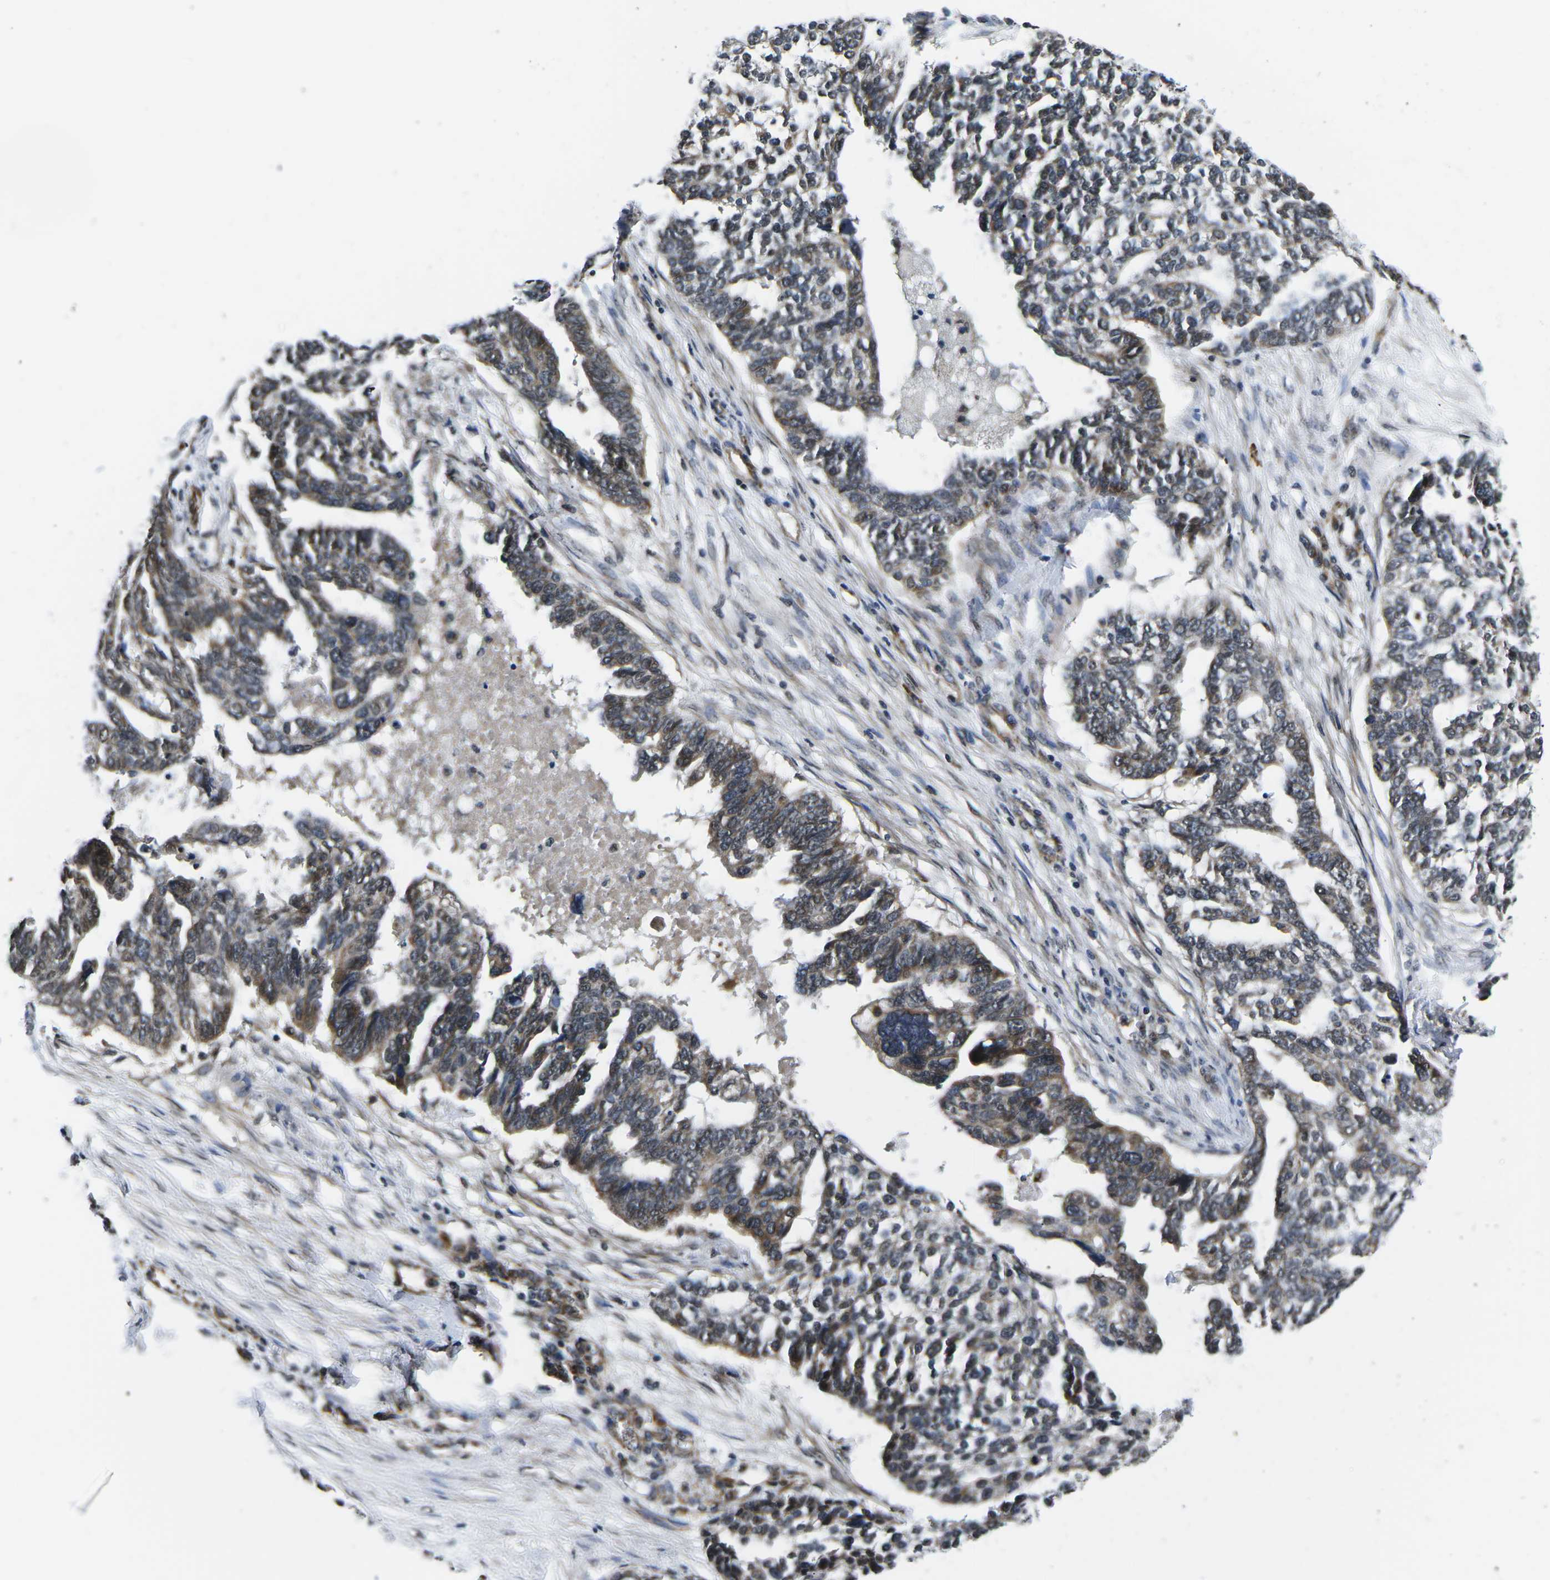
{"staining": {"intensity": "moderate", "quantity": ">75%", "location": "cytoplasmic/membranous"}, "tissue": "ovarian cancer", "cell_type": "Tumor cells", "image_type": "cancer", "snomed": [{"axis": "morphology", "description": "Cystadenocarcinoma, serous, NOS"}, {"axis": "topography", "description": "Ovary"}], "caption": "Tumor cells reveal medium levels of moderate cytoplasmic/membranous expression in about >75% of cells in human serous cystadenocarcinoma (ovarian). The staining was performed using DAB (3,3'-diaminobenzidine) to visualize the protein expression in brown, while the nuclei were stained in blue with hematoxylin (Magnification: 20x).", "gene": "CCNE1", "patient": {"sex": "female", "age": 59}}